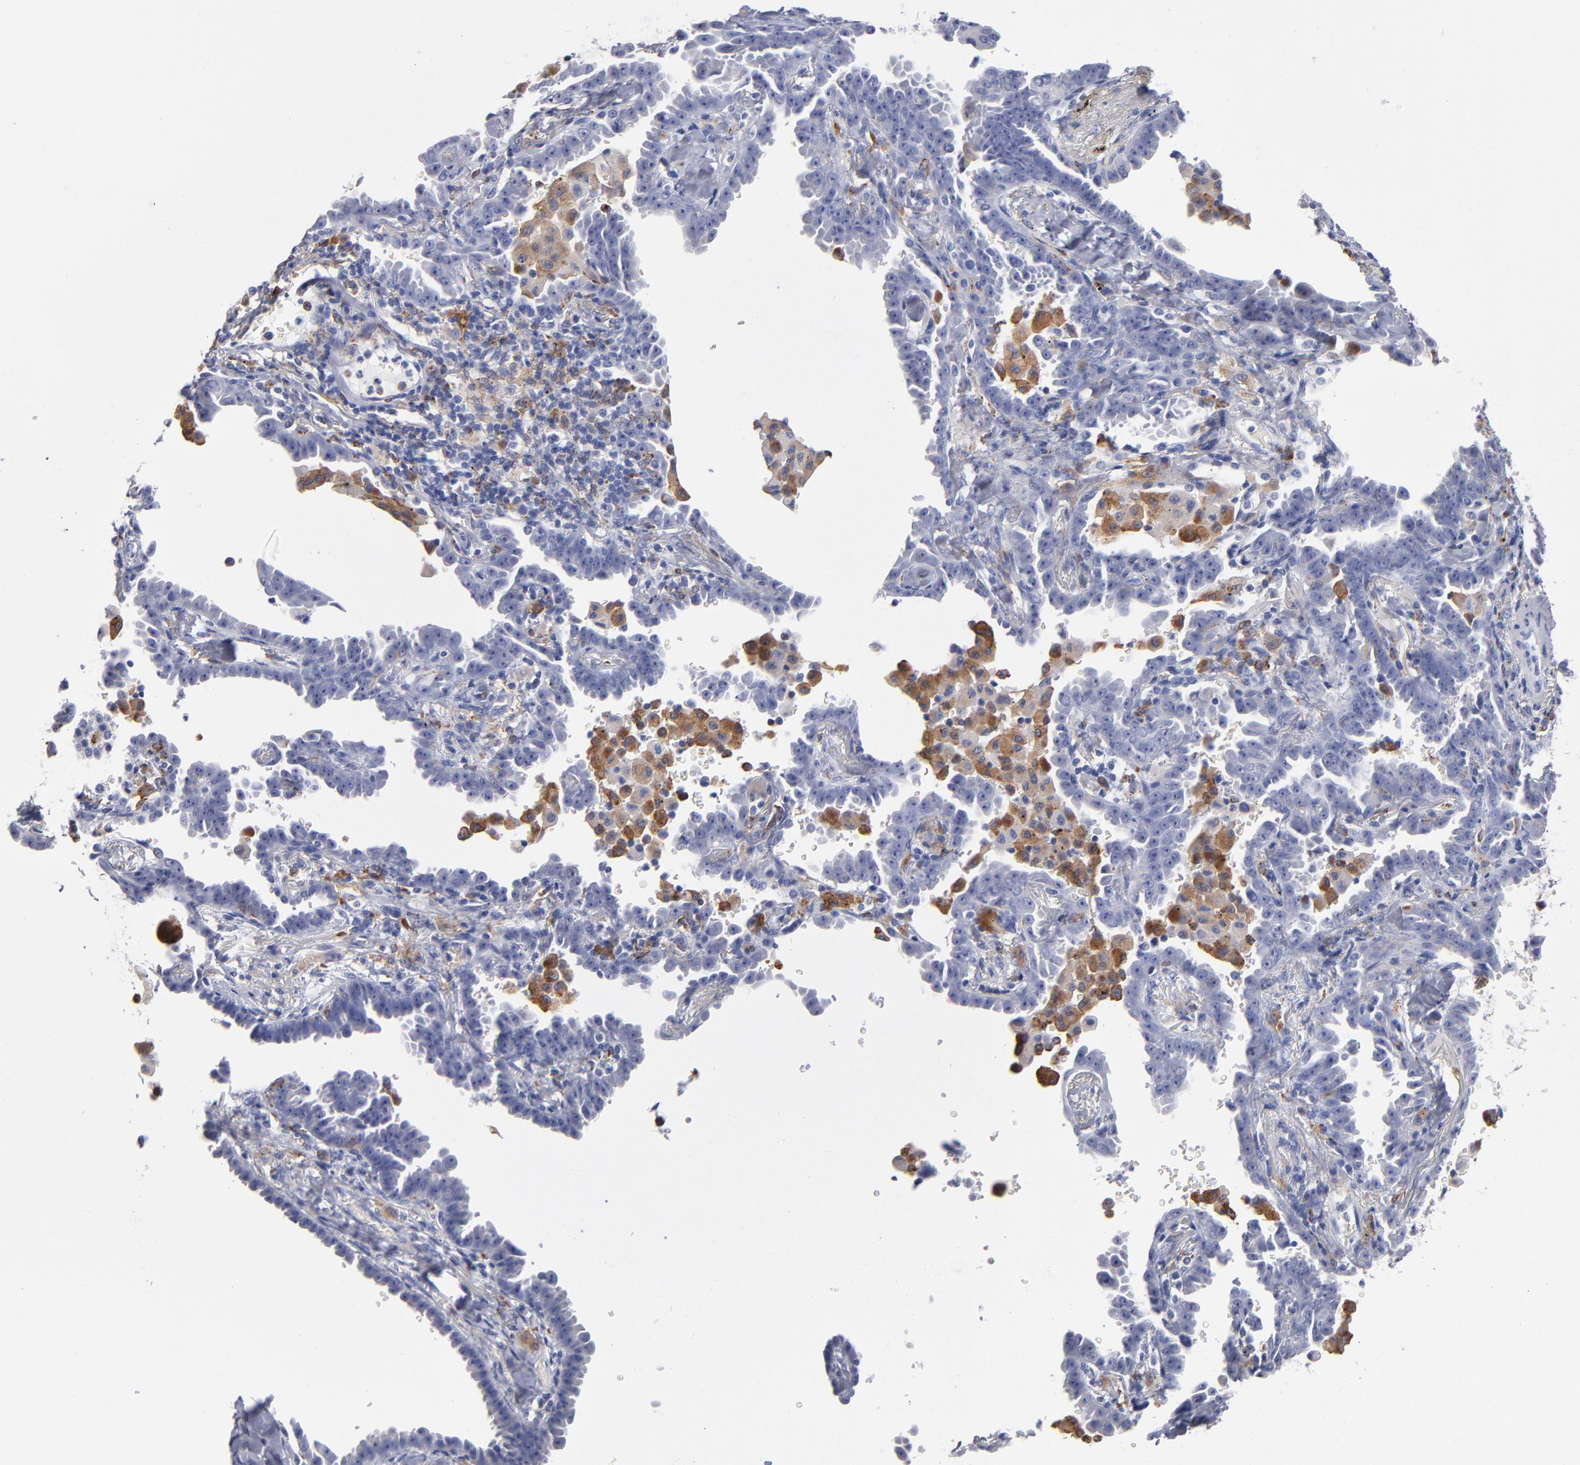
{"staining": {"intensity": "negative", "quantity": "none", "location": "none"}, "tissue": "lung cancer", "cell_type": "Tumor cells", "image_type": "cancer", "snomed": [{"axis": "morphology", "description": "Adenocarcinoma, NOS"}, {"axis": "topography", "description": "Lung"}], "caption": "Tumor cells are negative for brown protein staining in lung cancer. (DAB (3,3'-diaminobenzidine) immunohistochemistry (IHC) with hematoxylin counter stain).", "gene": "CD180", "patient": {"sex": "female", "age": 64}}